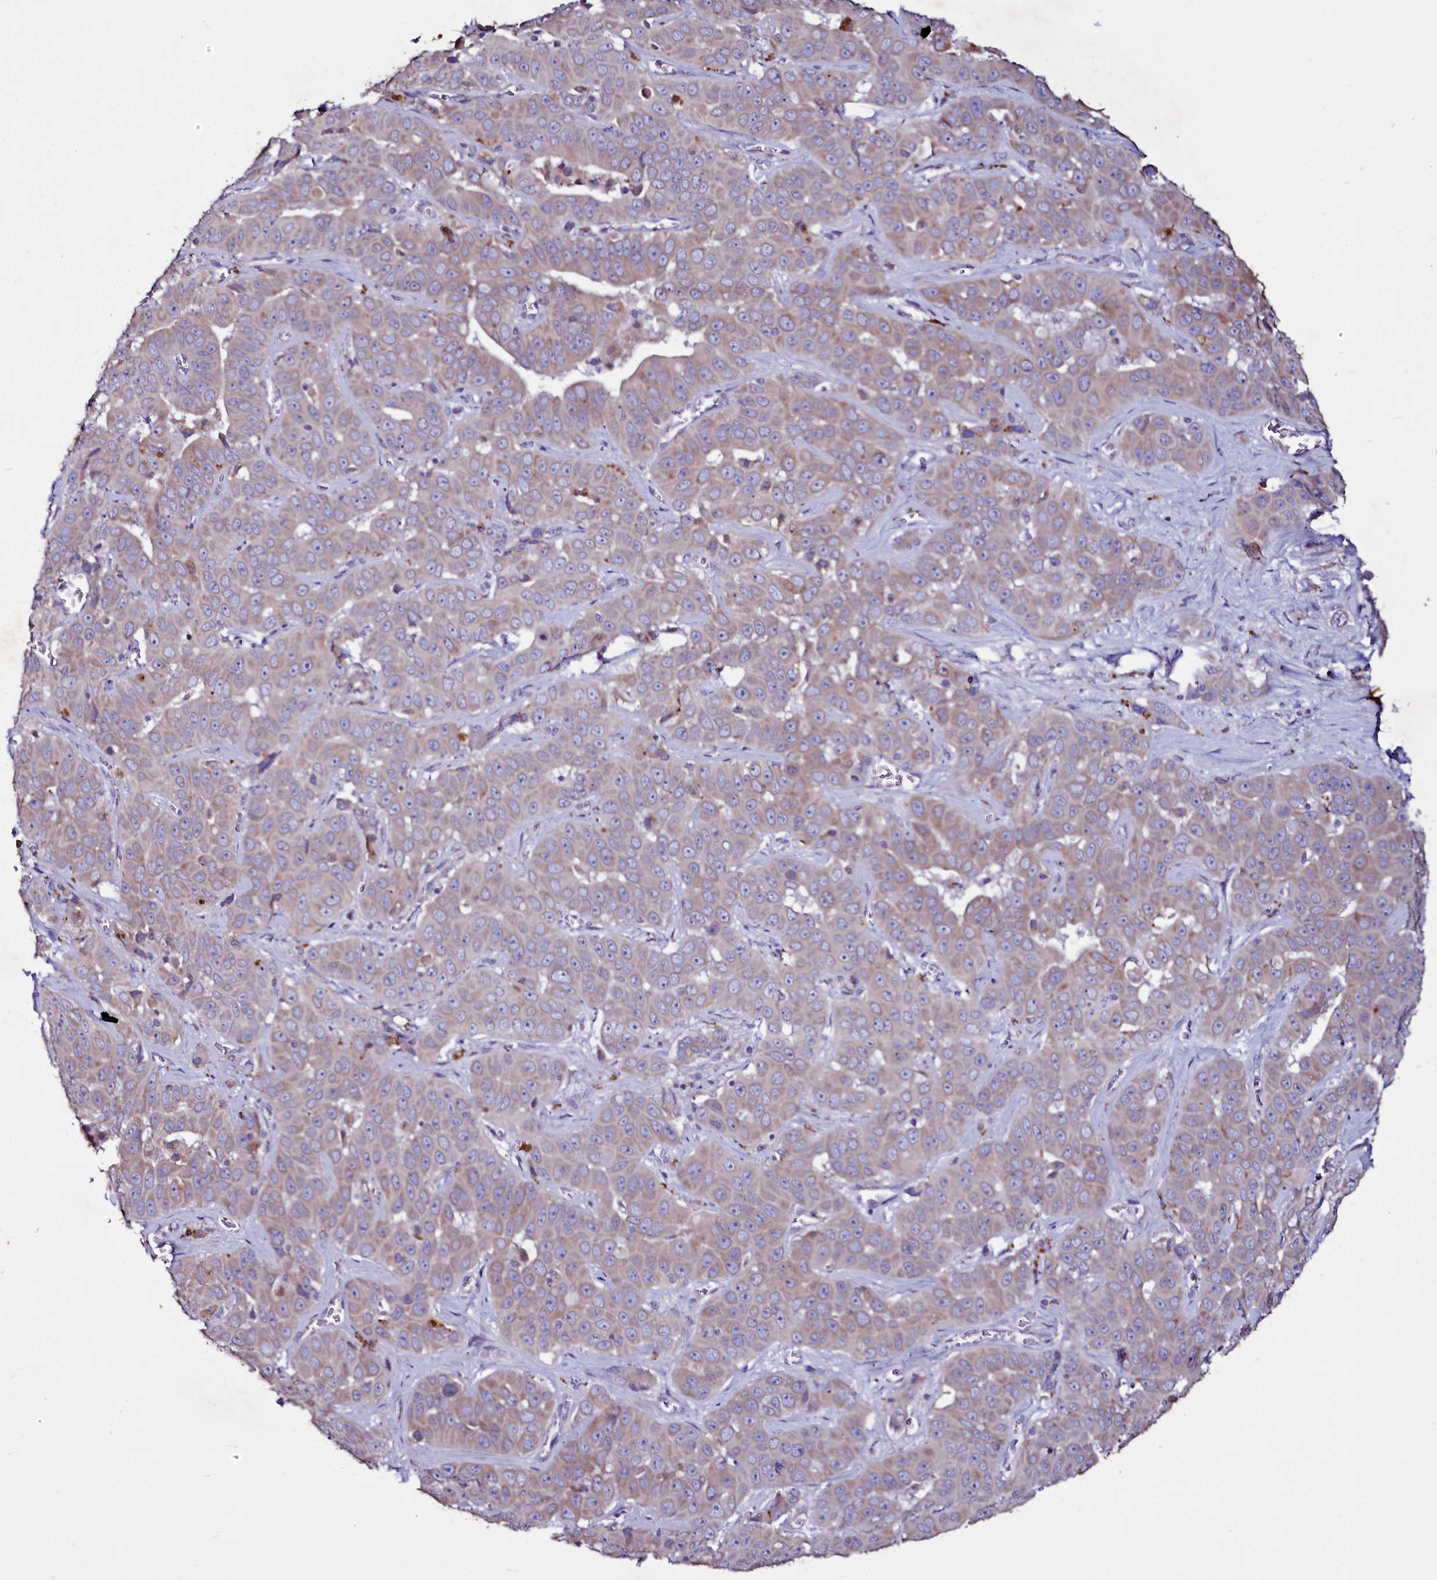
{"staining": {"intensity": "weak", "quantity": "25%-75%", "location": "cytoplasmic/membranous"}, "tissue": "liver cancer", "cell_type": "Tumor cells", "image_type": "cancer", "snomed": [{"axis": "morphology", "description": "Cholangiocarcinoma"}, {"axis": "topography", "description": "Liver"}], "caption": "This is an image of immunohistochemistry staining of cholangiocarcinoma (liver), which shows weak expression in the cytoplasmic/membranous of tumor cells.", "gene": "SELENOT", "patient": {"sex": "female", "age": 52}}